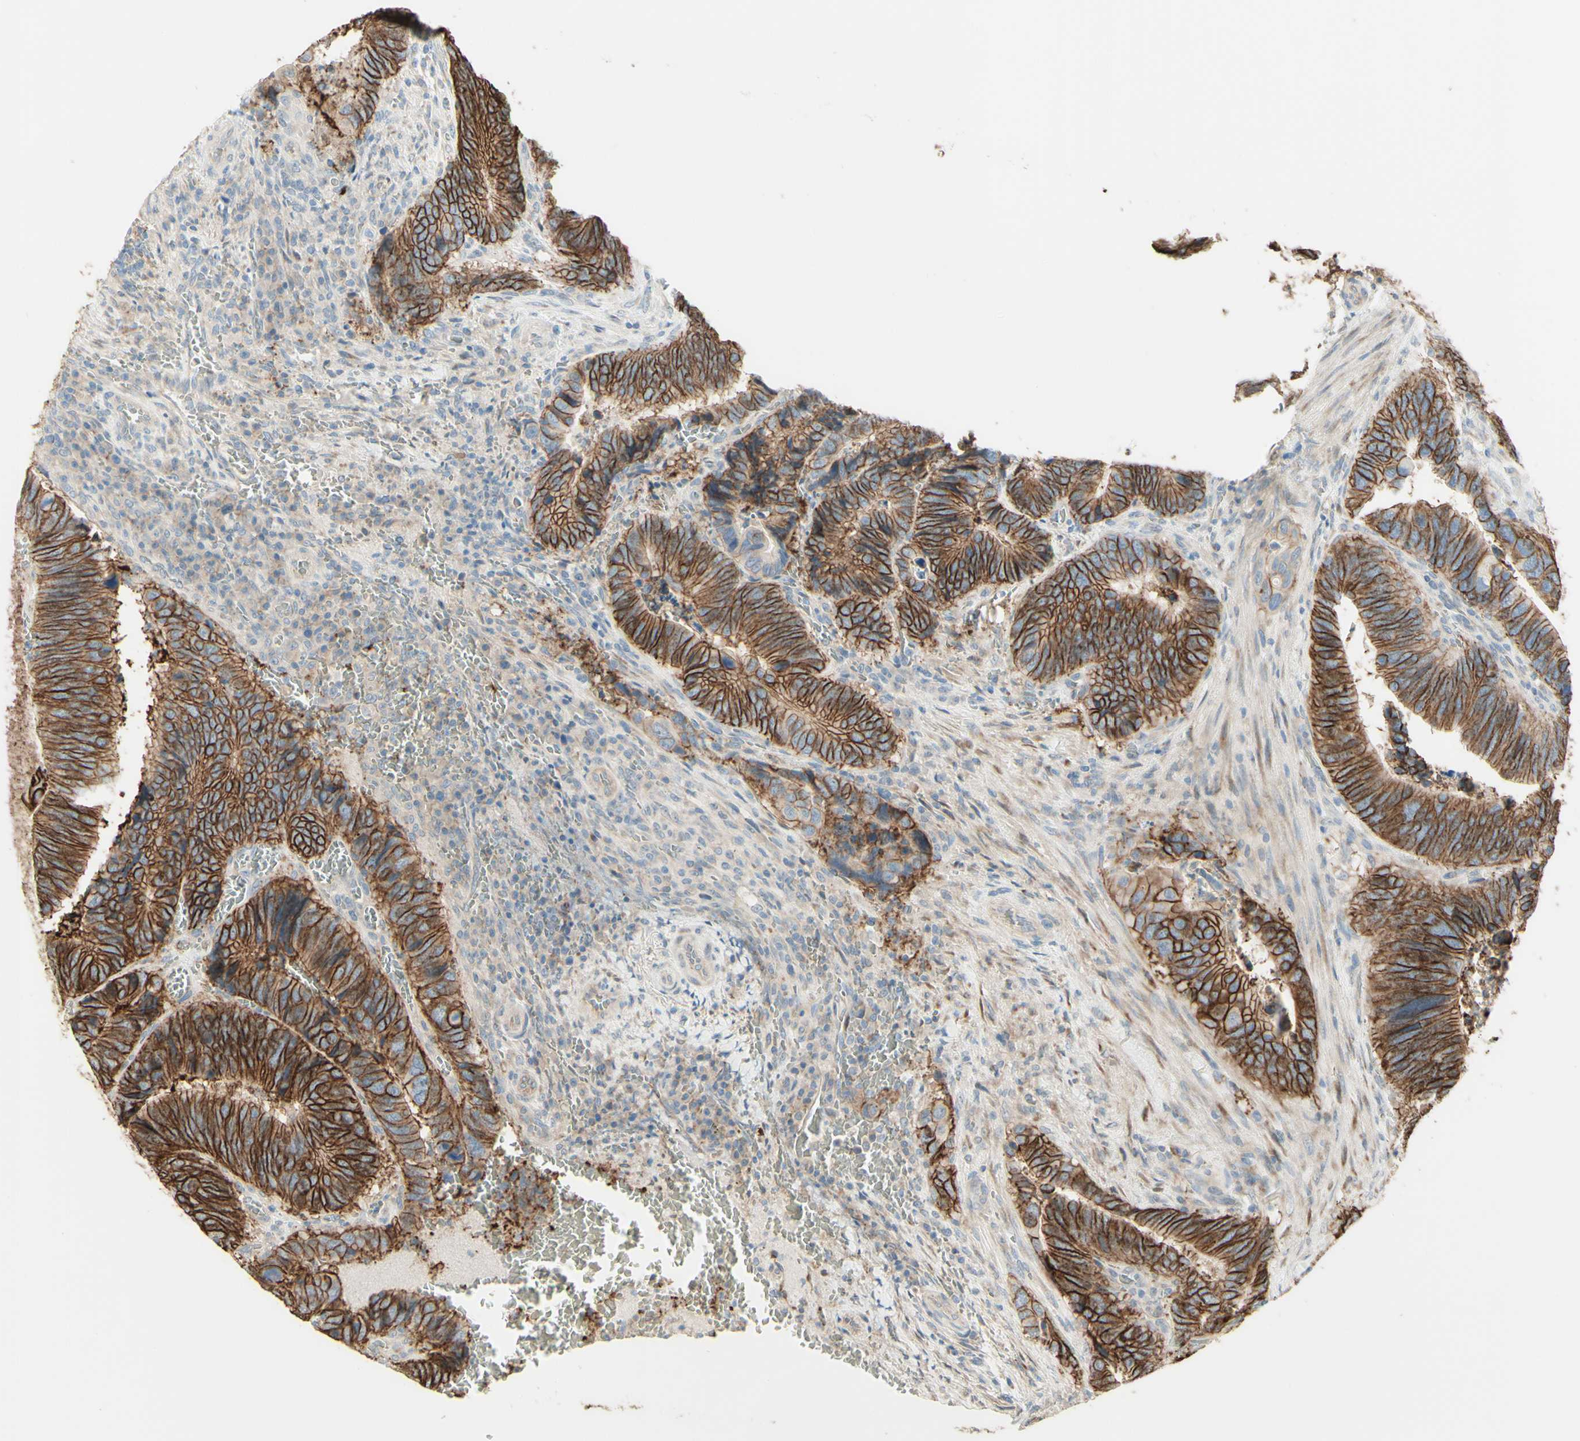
{"staining": {"intensity": "strong", "quantity": ">75%", "location": "cytoplasmic/membranous"}, "tissue": "colorectal cancer", "cell_type": "Tumor cells", "image_type": "cancer", "snomed": [{"axis": "morphology", "description": "Adenocarcinoma, NOS"}, {"axis": "topography", "description": "Colon"}], "caption": "Protein expression analysis of colorectal adenocarcinoma demonstrates strong cytoplasmic/membranous positivity in approximately >75% of tumor cells.", "gene": "RNF149", "patient": {"sex": "male", "age": 72}}